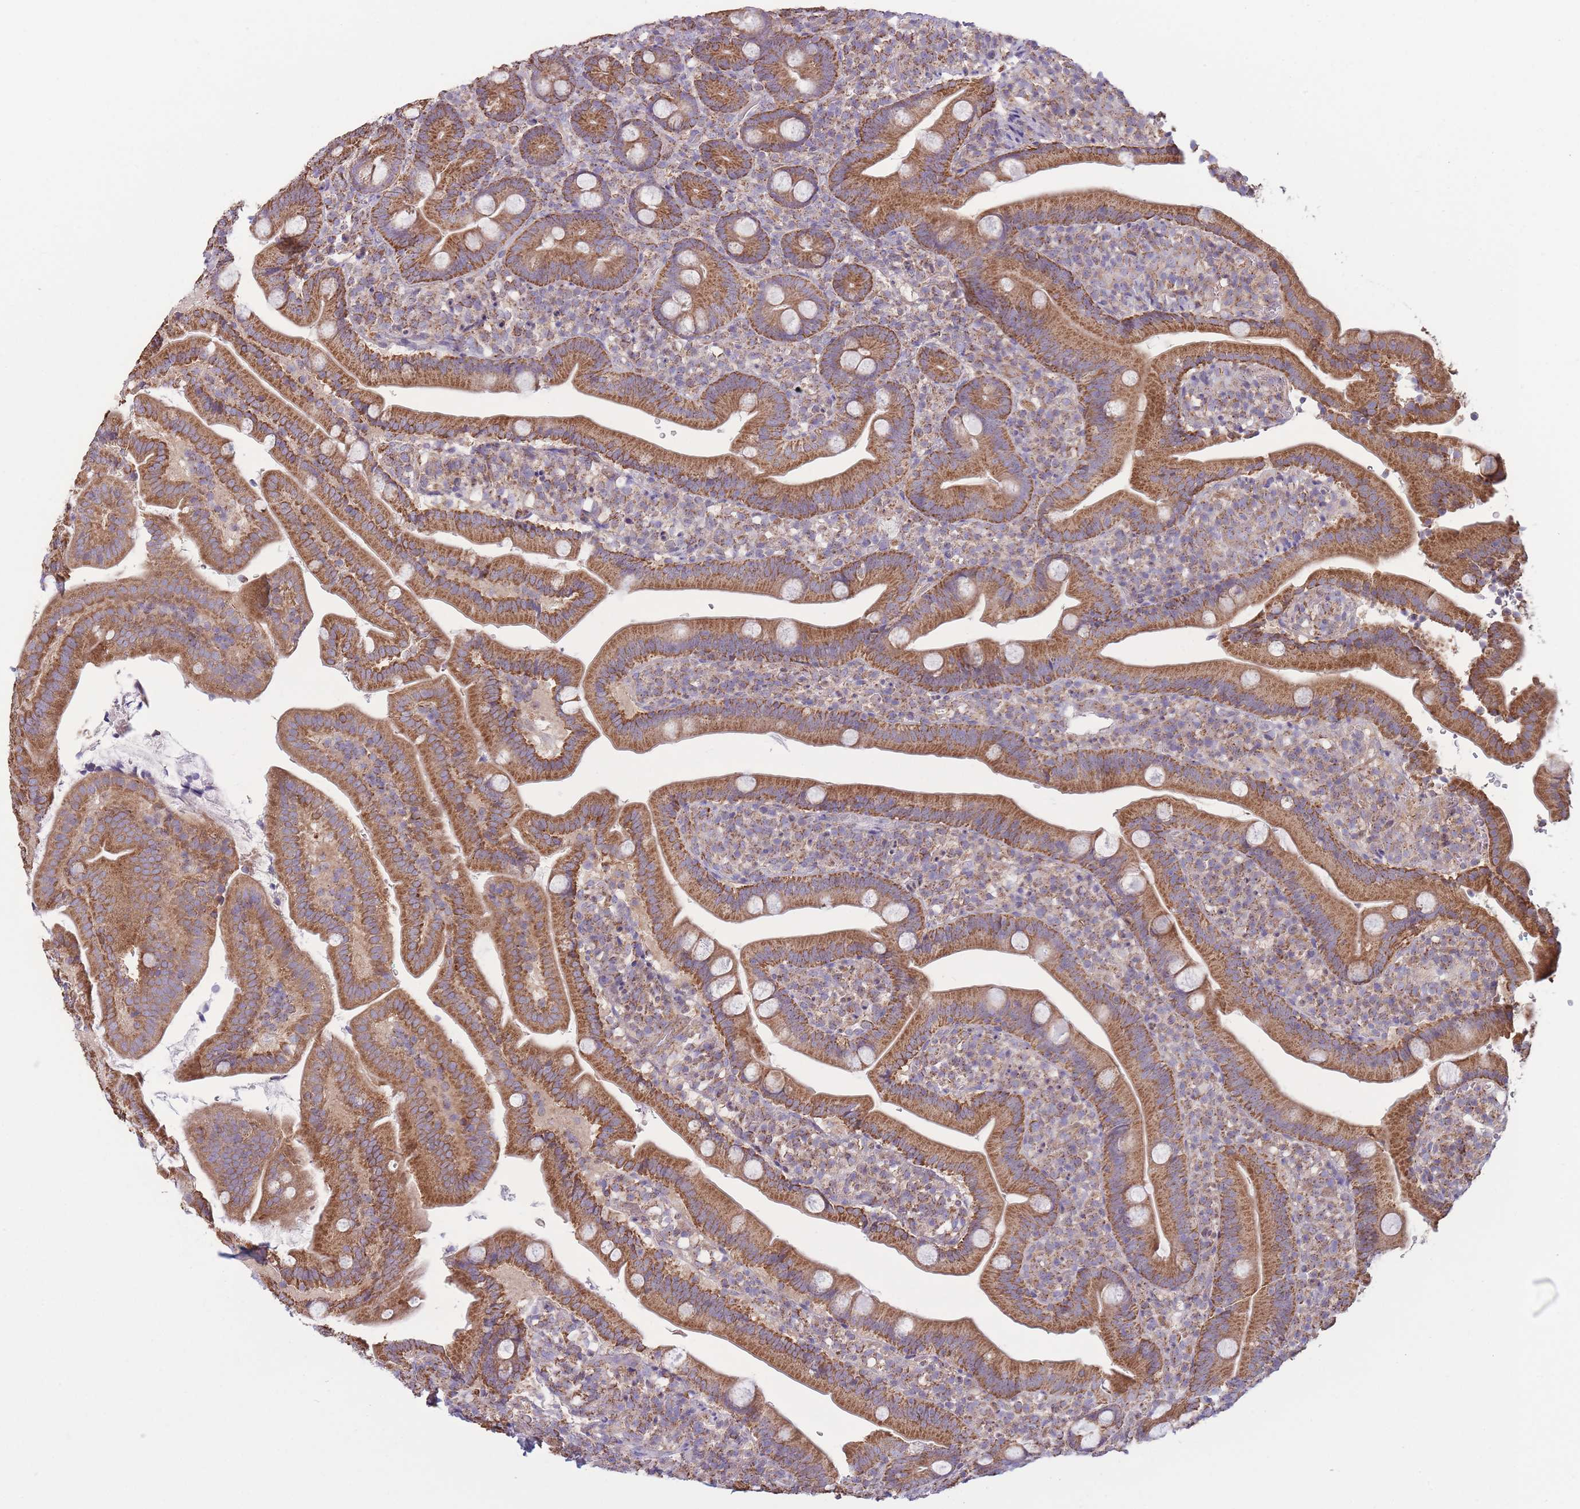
{"staining": {"intensity": "strong", "quantity": ">75%", "location": "cytoplasmic/membranous"}, "tissue": "duodenum", "cell_type": "Glandular cells", "image_type": "normal", "snomed": [{"axis": "morphology", "description": "Normal tissue, NOS"}, {"axis": "topography", "description": "Duodenum"}], "caption": "Glandular cells exhibit high levels of strong cytoplasmic/membranous expression in about >75% of cells in unremarkable human duodenum.", "gene": "KIF16B", "patient": {"sex": "female", "age": 67}}